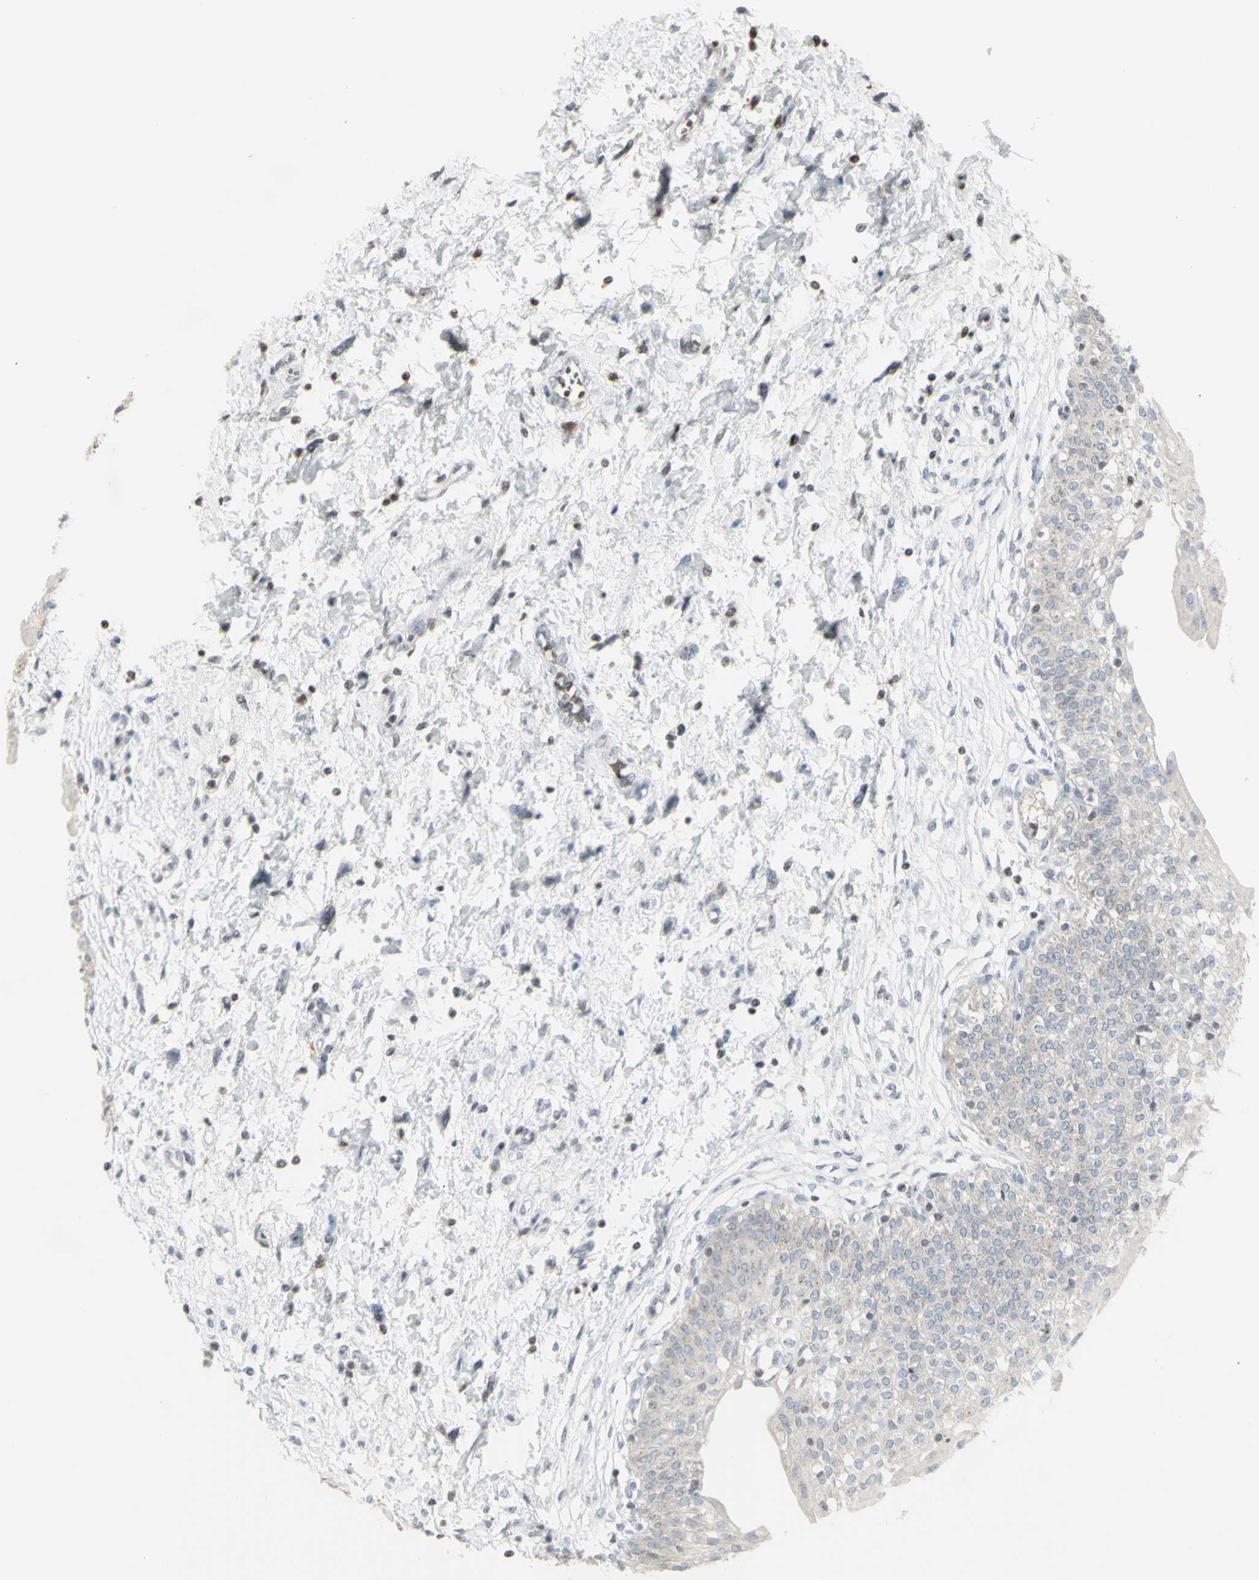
{"staining": {"intensity": "weak", "quantity": "25%-75%", "location": "cytoplasmic/membranous"}, "tissue": "urinary bladder", "cell_type": "Urothelial cells", "image_type": "normal", "snomed": [{"axis": "morphology", "description": "Normal tissue, NOS"}, {"axis": "topography", "description": "Urinary bladder"}], "caption": "This histopathology image reveals unremarkable urinary bladder stained with immunohistochemistry (IHC) to label a protein in brown. The cytoplasmic/membranous of urothelial cells show weak positivity for the protein. Nuclei are counter-stained blue.", "gene": "MUC5AC", "patient": {"sex": "male", "age": 55}}